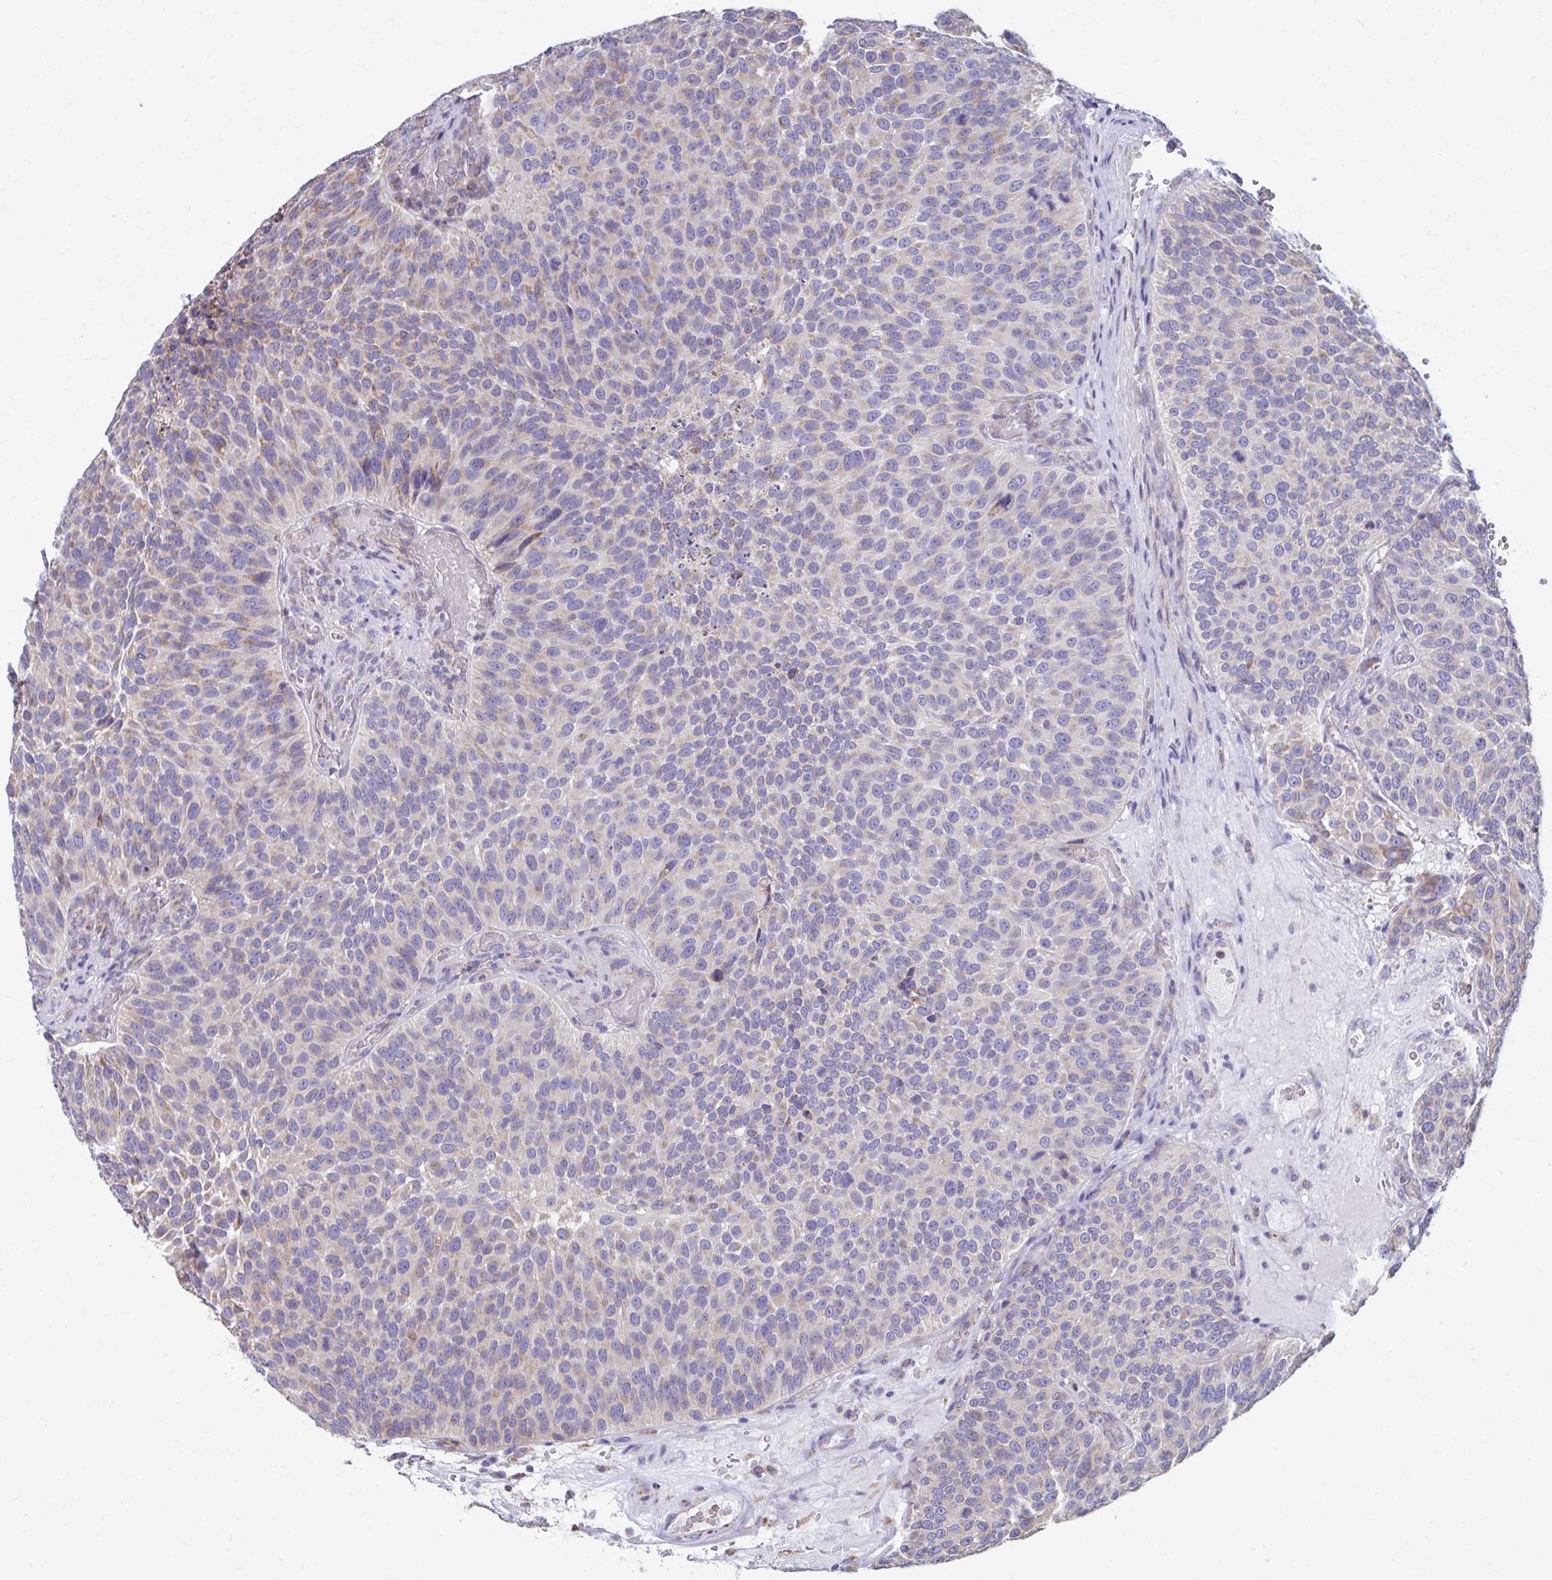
{"staining": {"intensity": "negative", "quantity": "none", "location": "none"}, "tissue": "urothelial cancer", "cell_type": "Tumor cells", "image_type": "cancer", "snomed": [{"axis": "morphology", "description": "Urothelial carcinoma, Low grade"}, {"axis": "topography", "description": "Urinary bladder"}], "caption": "Immunohistochemistry histopathology image of human urothelial cancer stained for a protein (brown), which demonstrates no staining in tumor cells.", "gene": "FKBP2", "patient": {"sex": "male", "age": 76}}